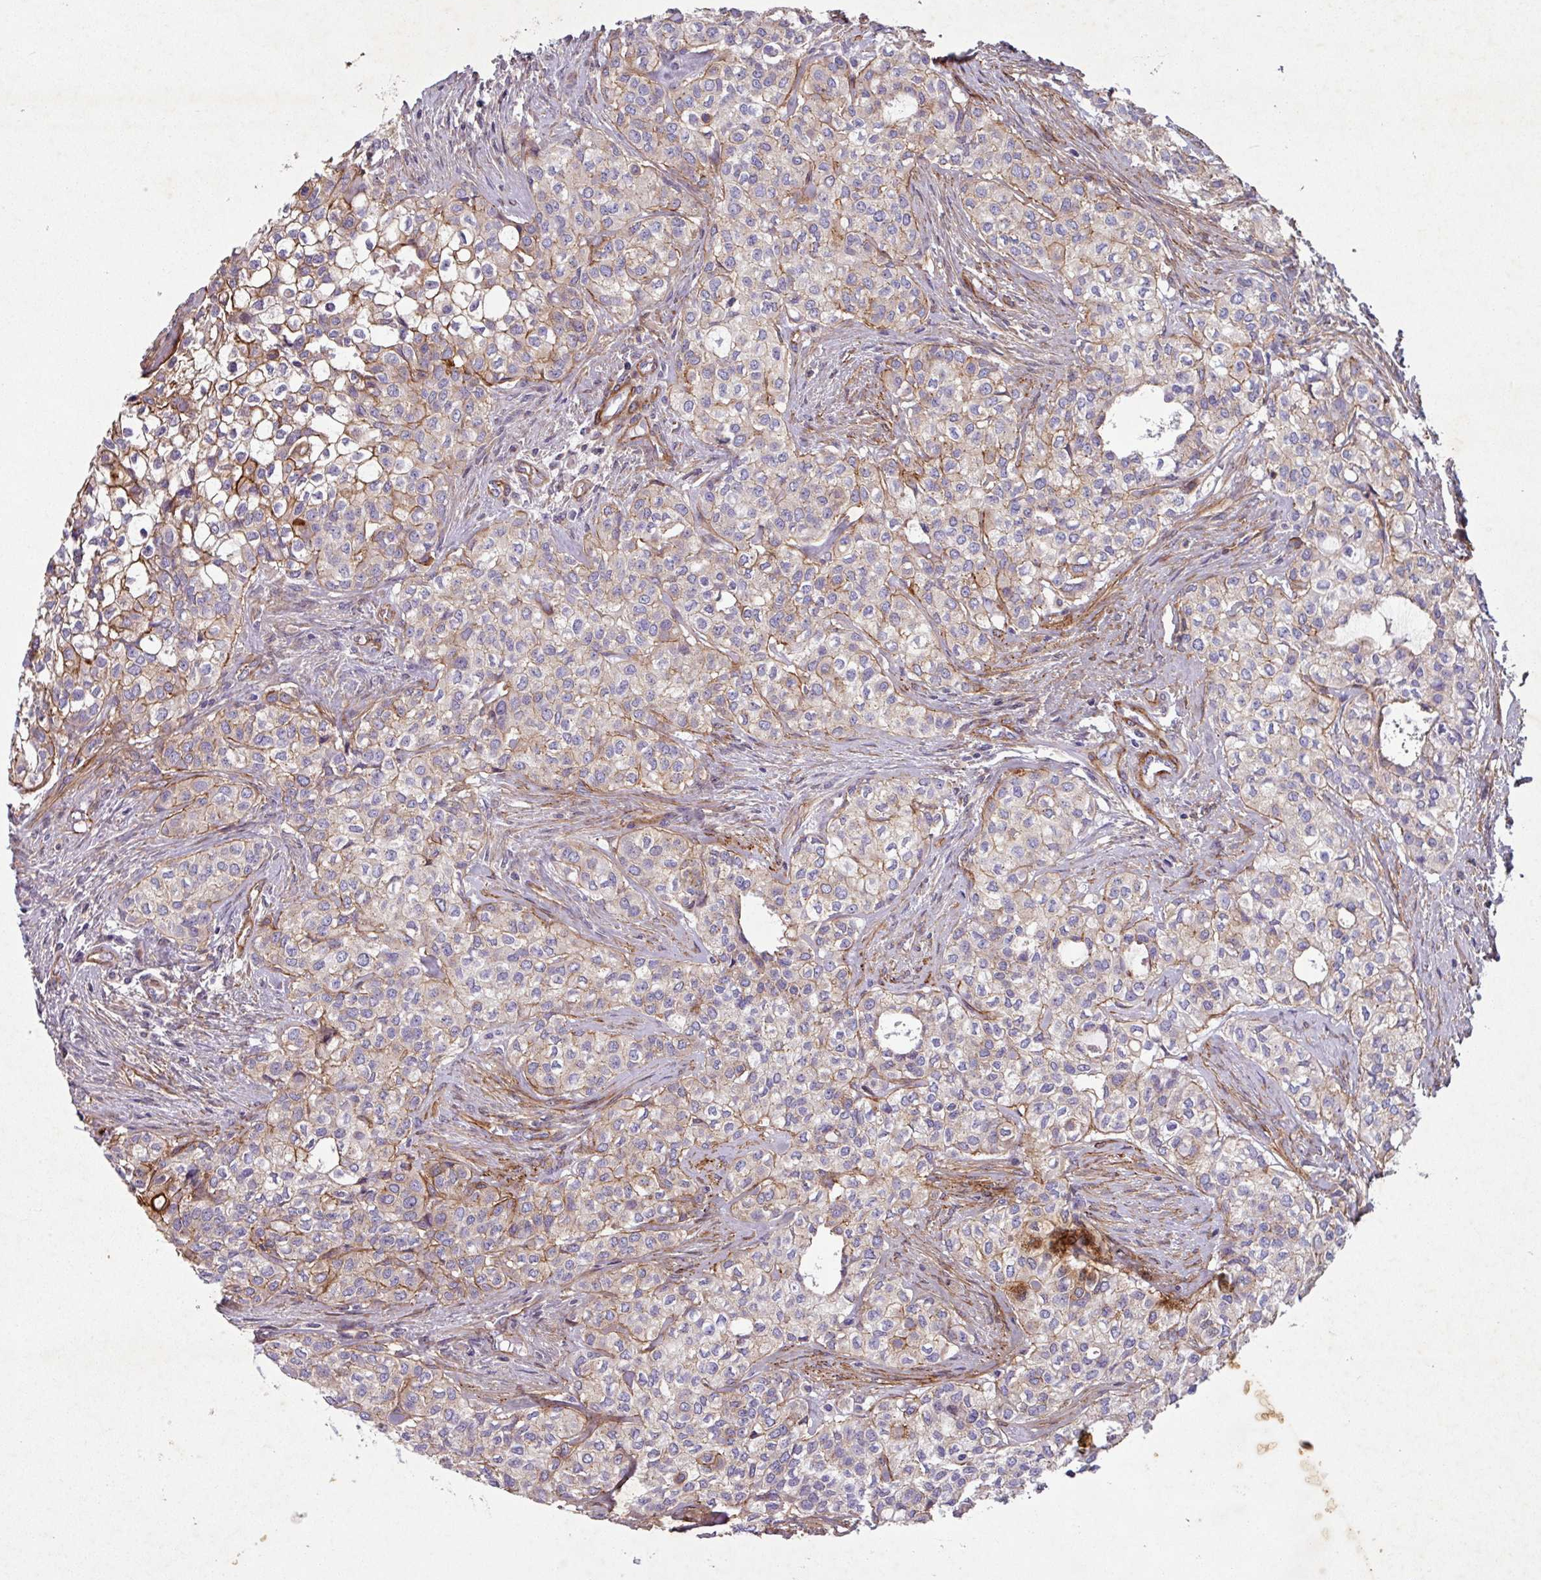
{"staining": {"intensity": "weak", "quantity": "25%-75%", "location": "cytoplasmic/membranous"}, "tissue": "head and neck cancer", "cell_type": "Tumor cells", "image_type": "cancer", "snomed": [{"axis": "morphology", "description": "Adenocarcinoma, NOS"}, {"axis": "topography", "description": "Head-Neck"}], "caption": "Immunohistochemistry of human head and neck cancer (adenocarcinoma) reveals low levels of weak cytoplasmic/membranous staining in approximately 25%-75% of tumor cells.", "gene": "ATP2C2", "patient": {"sex": "male", "age": 81}}